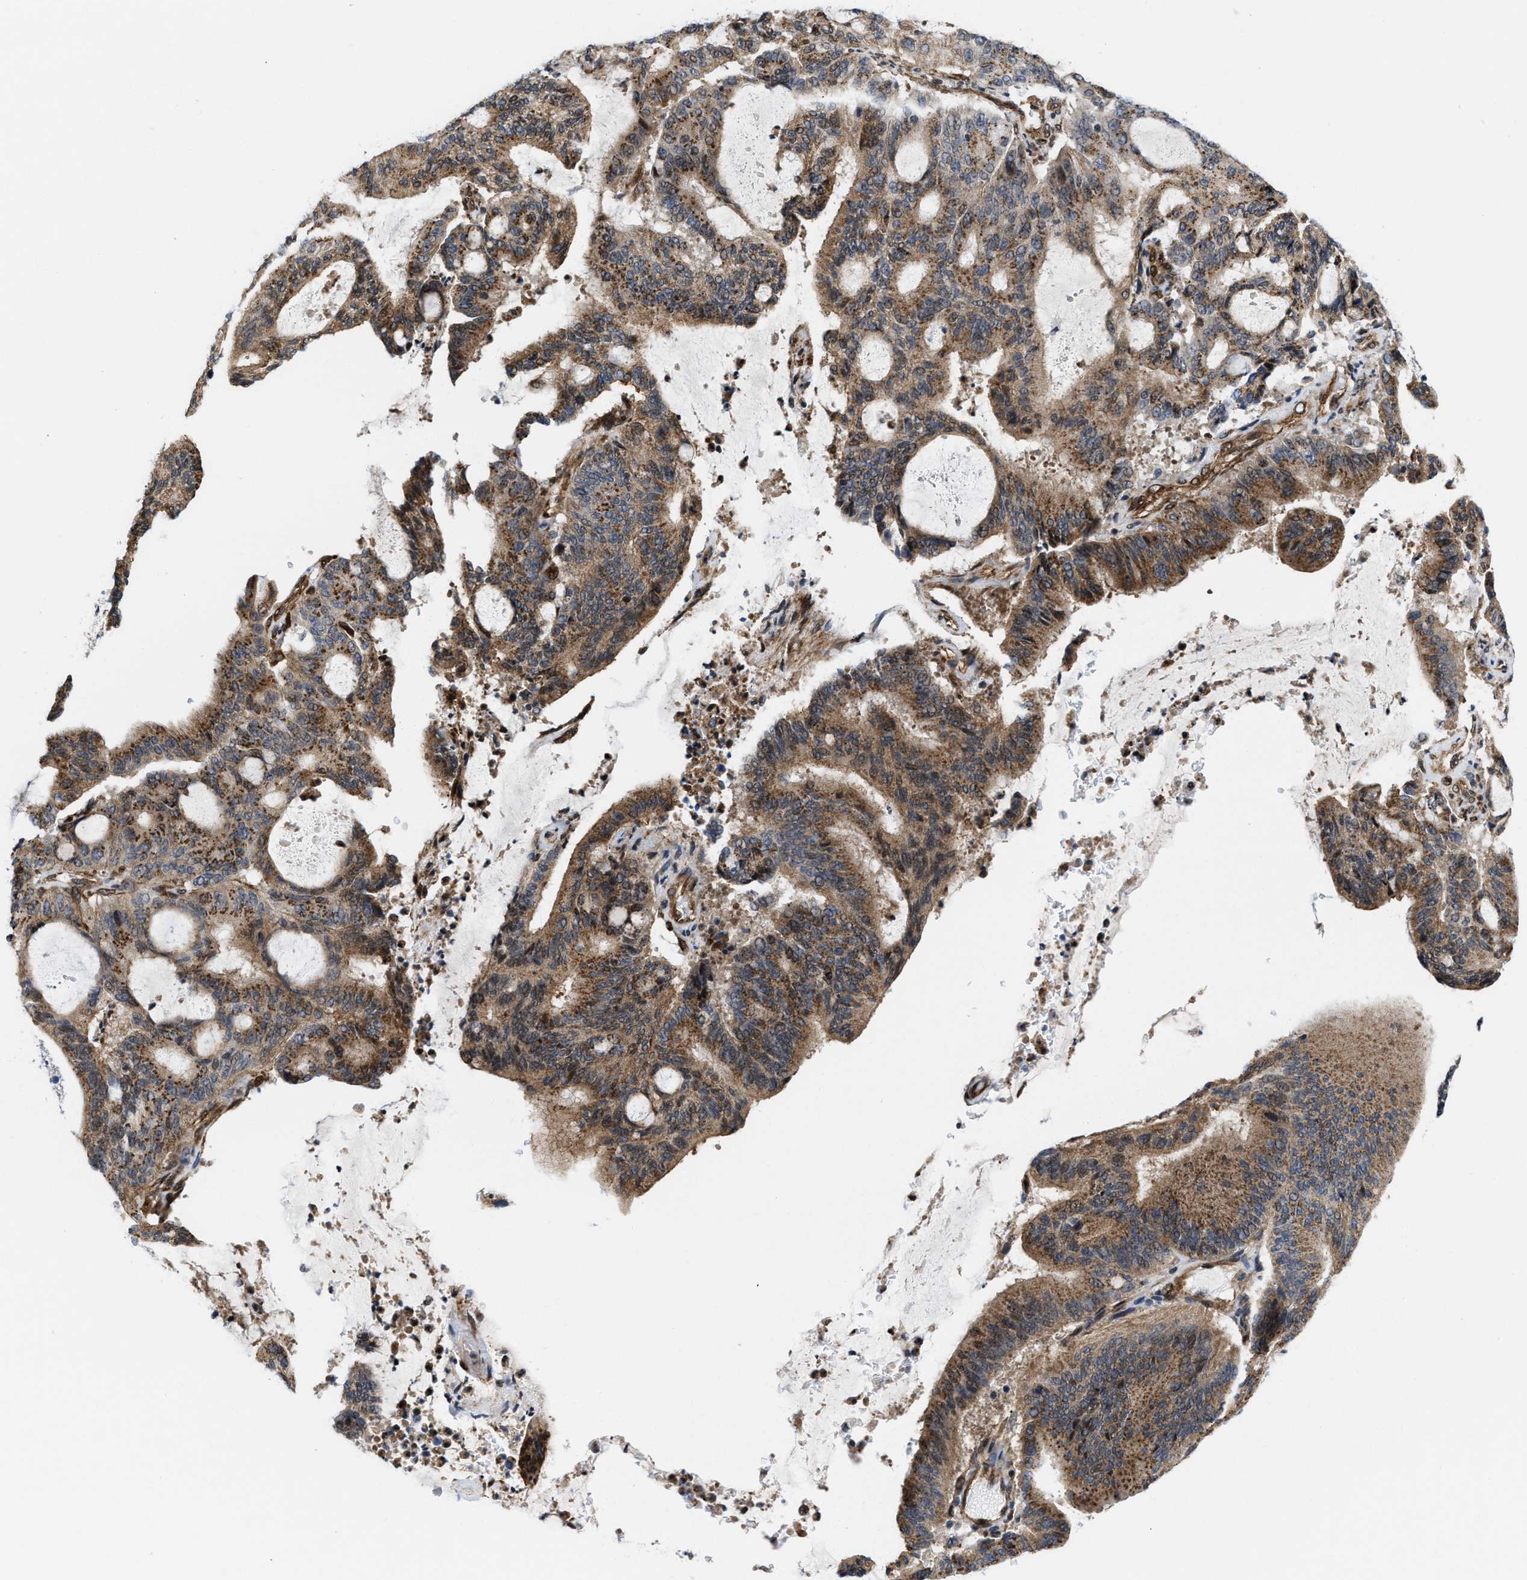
{"staining": {"intensity": "moderate", "quantity": ">75%", "location": "cytoplasmic/membranous"}, "tissue": "liver cancer", "cell_type": "Tumor cells", "image_type": "cancer", "snomed": [{"axis": "morphology", "description": "Cholangiocarcinoma"}, {"axis": "topography", "description": "Liver"}], "caption": "Moderate cytoplasmic/membranous protein expression is identified in approximately >75% of tumor cells in cholangiocarcinoma (liver).", "gene": "TGFB1I1", "patient": {"sex": "female", "age": 73}}